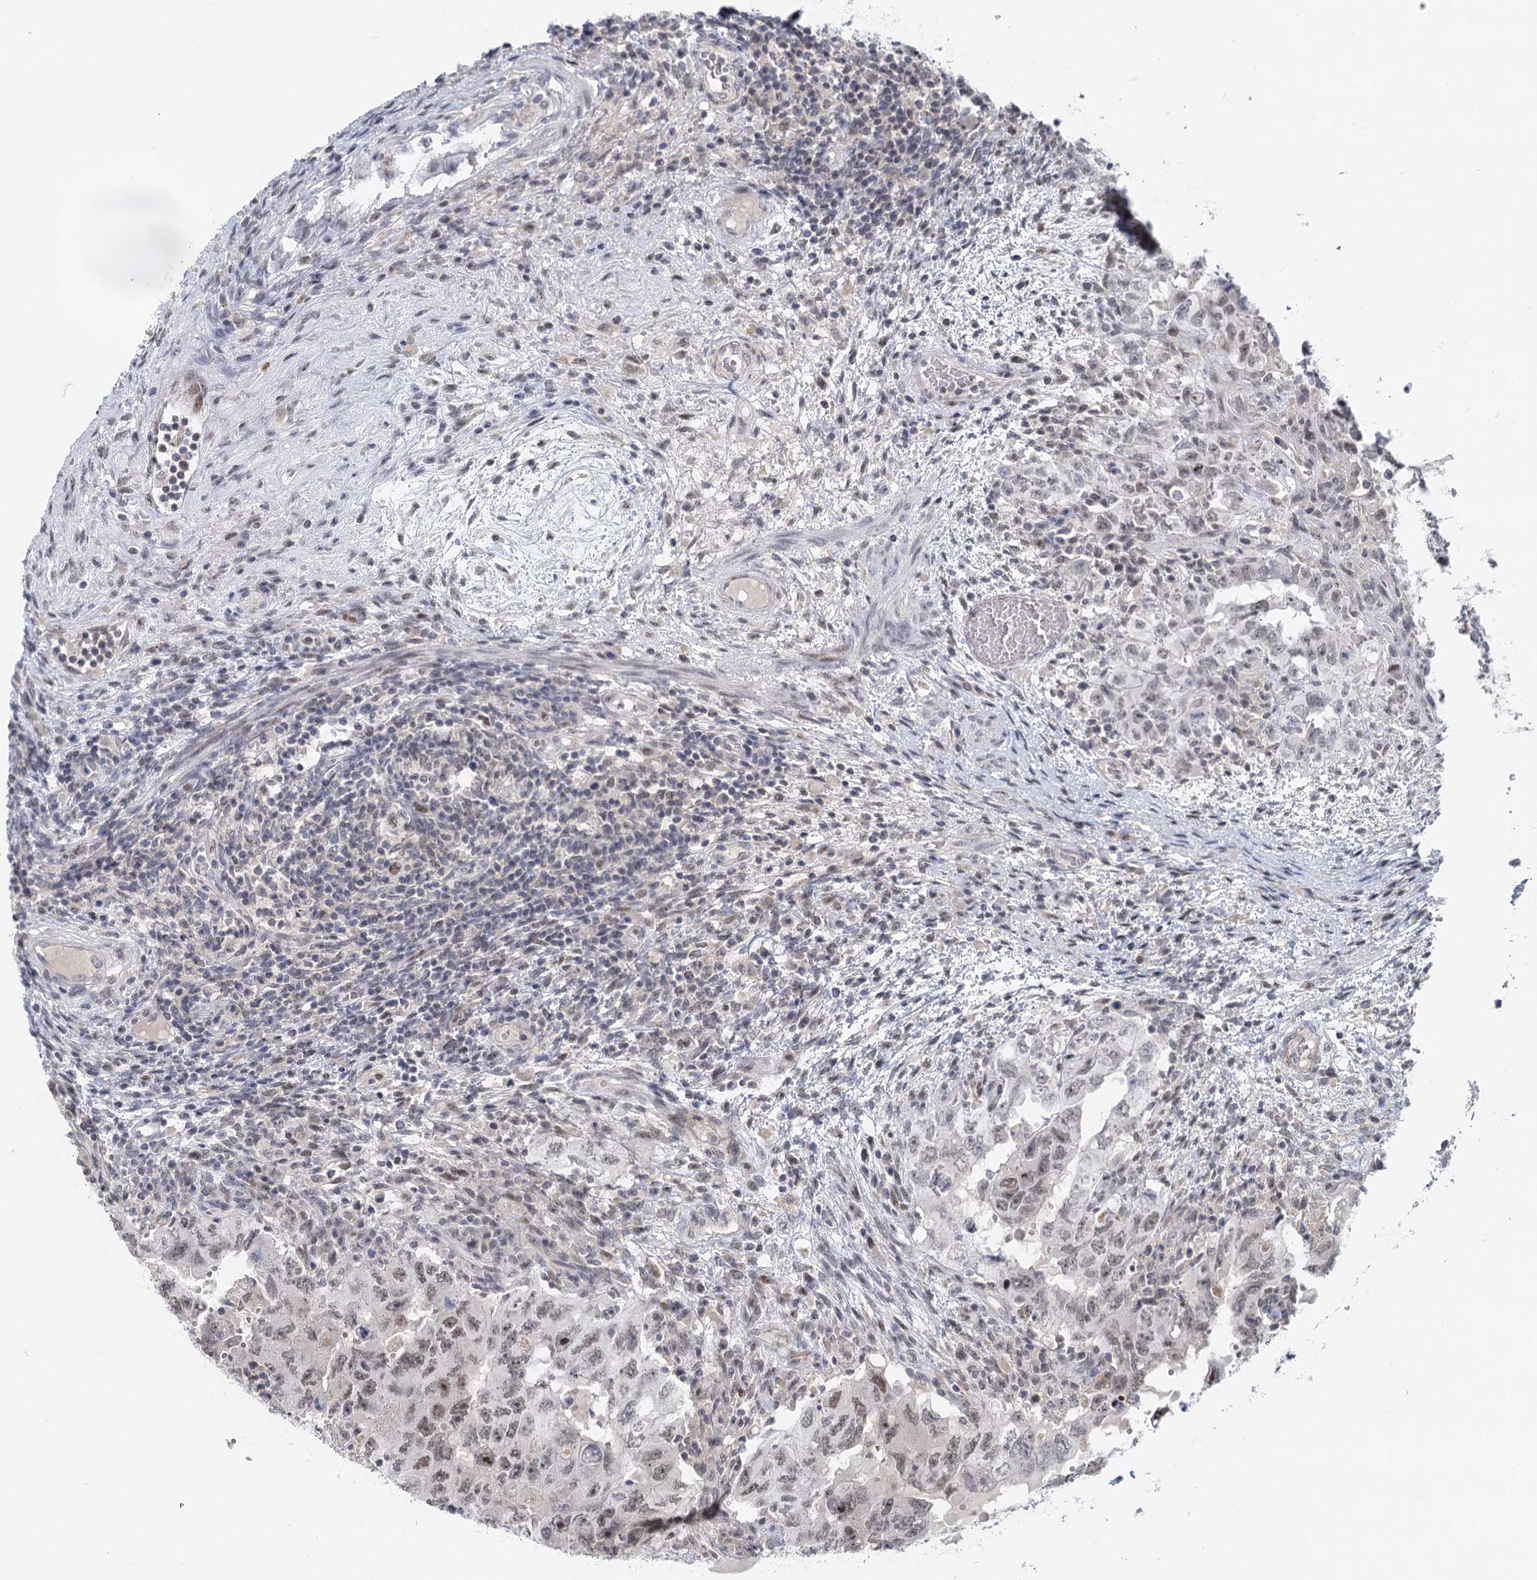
{"staining": {"intensity": "weak", "quantity": "25%-75%", "location": "nuclear"}, "tissue": "testis cancer", "cell_type": "Tumor cells", "image_type": "cancer", "snomed": [{"axis": "morphology", "description": "Carcinoma, Embryonal, NOS"}, {"axis": "topography", "description": "Testis"}], "caption": "Protein expression analysis of human embryonal carcinoma (testis) reveals weak nuclear staining in about 25%-75% of tumor cells. Immunohistochemistry stains the protein in brown and the nuclei are stained blue.", "gene": "IL11RA", "patient": {"sex": "male", "age": 26}}